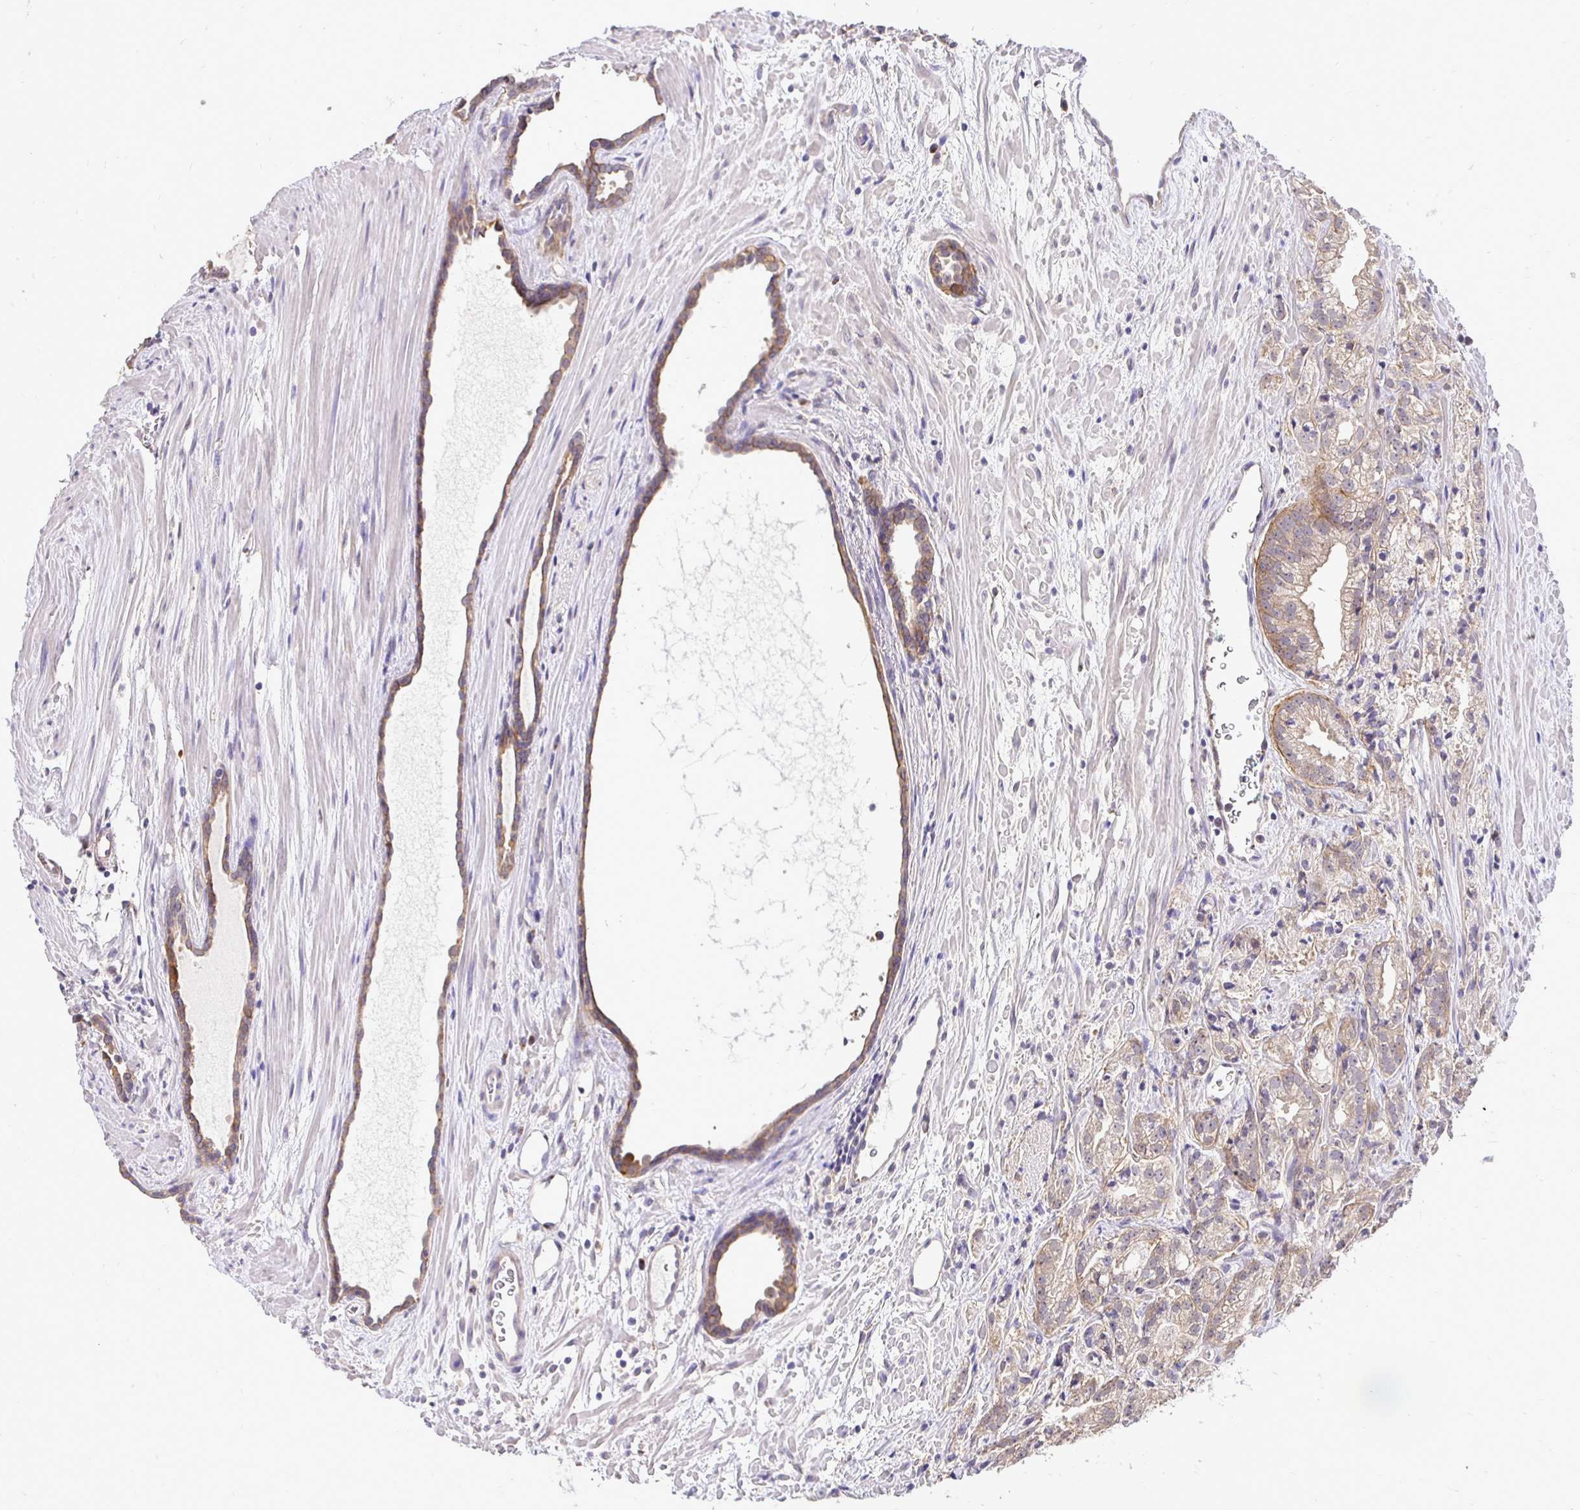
{"staining": {"intensity": "weak", "quantity": "25%-75%", "location": "cytoplasmic/membranous"}, "tissue": "prostate cancer", "cell_type": "Tumor cells", "image_type": "cancer", "snomed": [{"axis": "morphology", "description": "Adenocarcinoma, High grade"}, {"axis": "topography", "description": "Prostate"}], "caption": "Tumor cells exhibit low levels of weak cytoplasmic/membranous expression in about 25%-75% of cells in human prostate cancer (high-grade adenocarcinoma). (DAB IHC with brightfield microscopy, high magnification).", "gene": "SLC9A1", "patient": {"sex": "male", "age": 68}}